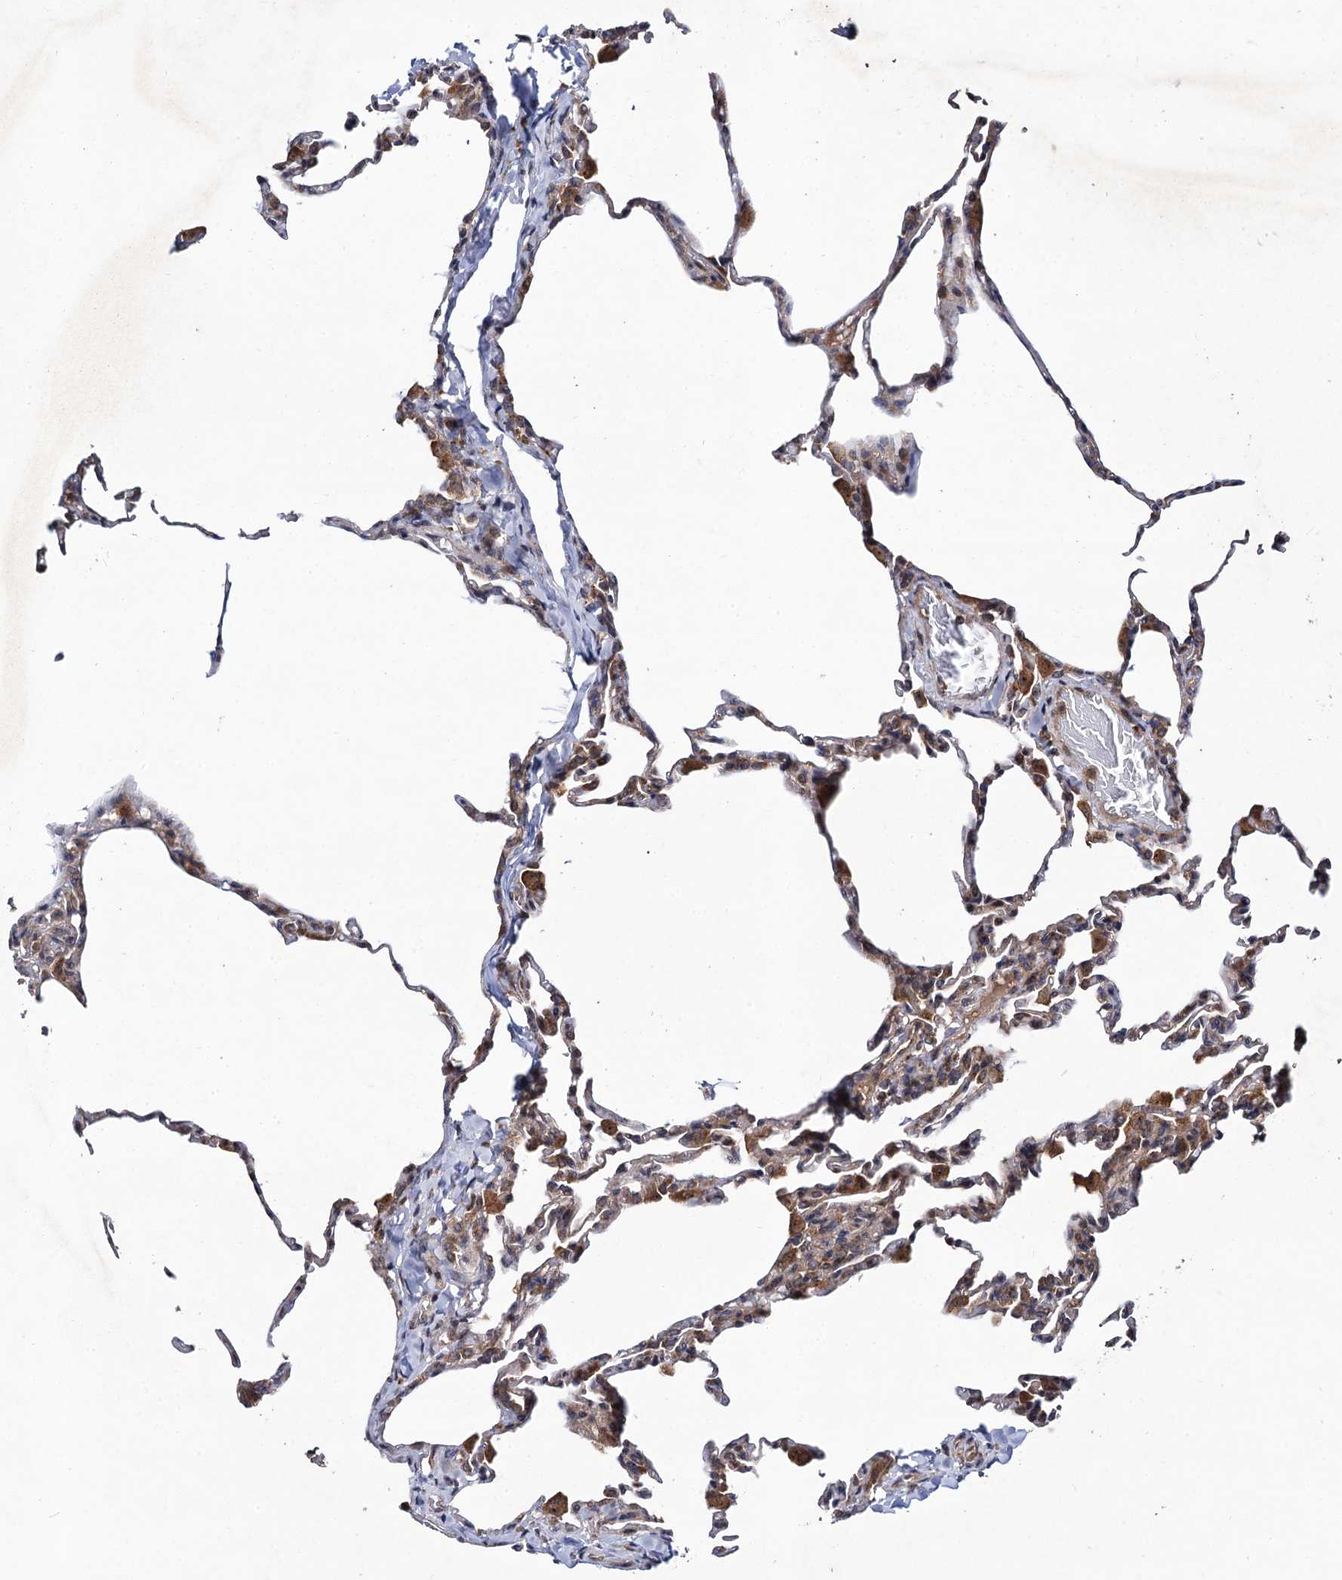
{"staining": {"intensity": "moderate", "quantity": "25%-75%", "location": "cytoplasmic/membranous"}, "tissue": "lung", "cell_type": "Alveolar cells", "image_type": "normal", "snomed": [{"axis": "morphology", "description": "Normal tissue, NOS"}, {"axis": "topography", "description": "Lung"}], "caption": "Brown immunohistochemical staining in benign lung shows moderate cytoplasmic/membranous positivity in about 25%-75% of alveolar cells. Using DAB (3,3'-diaminobenzidine) (brown) and hematoxylin (blue) stains, captured at high magnification using brightfield microscopy.", "gene": "KXD1", "patient": {"sex": "male", "age": 20}}